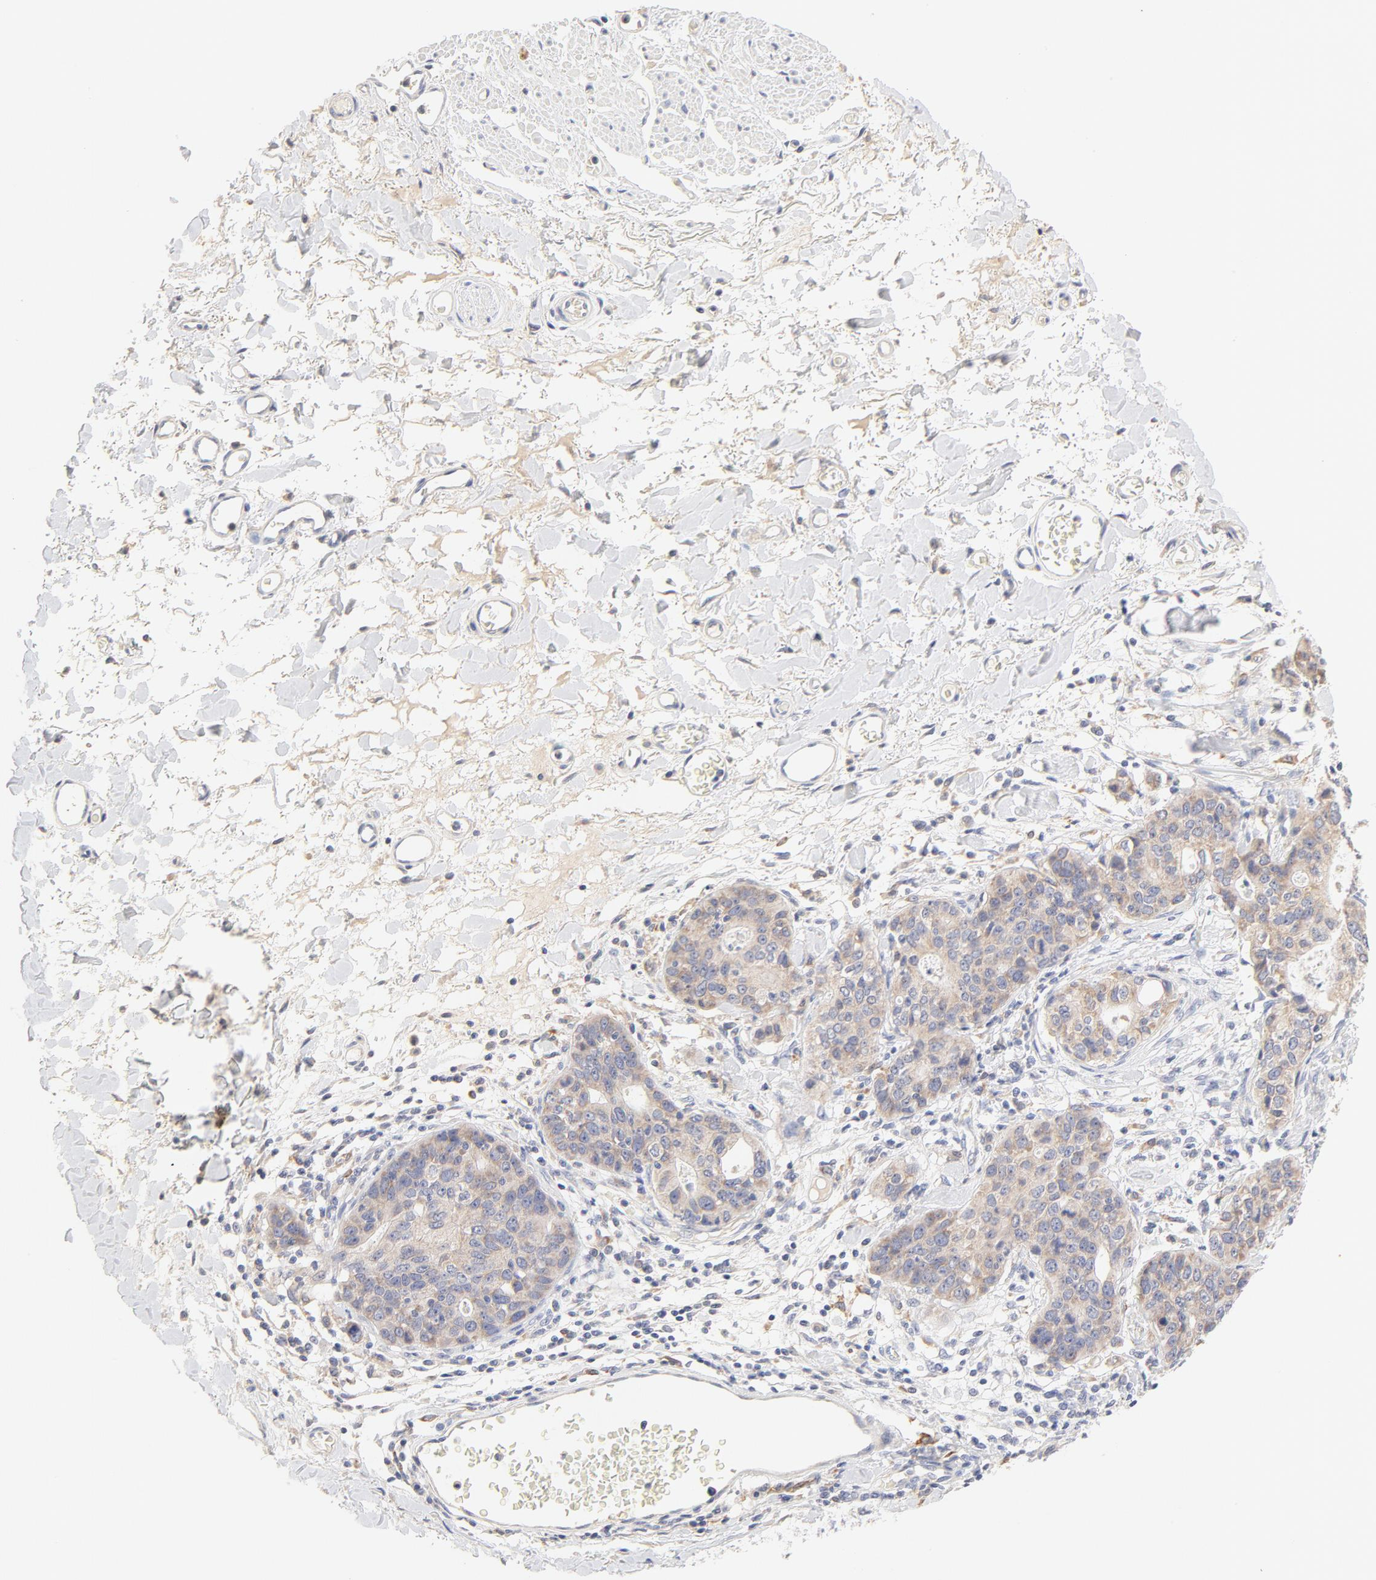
{"staining": {"intensity": "weak", "quantity": ">75%", "location": "cytoplasmic/membranous"}, "tissue": "stomach cancer", "cell_type": "Tumor cells", "image_type": "cancer", "snomed": [{"axis": "morphology", "description": "Adenocarcinoma, NOS"}, {"axis": "topography", "description": "Esophagus"}, {"axis": "topography", "description": "Stomach"}], "caption": "Adenocarcinoma (stomach) stained for a protein (brown) reveals weak cytoplasmic/membranous positive expression in approximately >75% of tumor cells.", "gene": "MTERF2", "patient": {"sex": "male", "age": 74}}